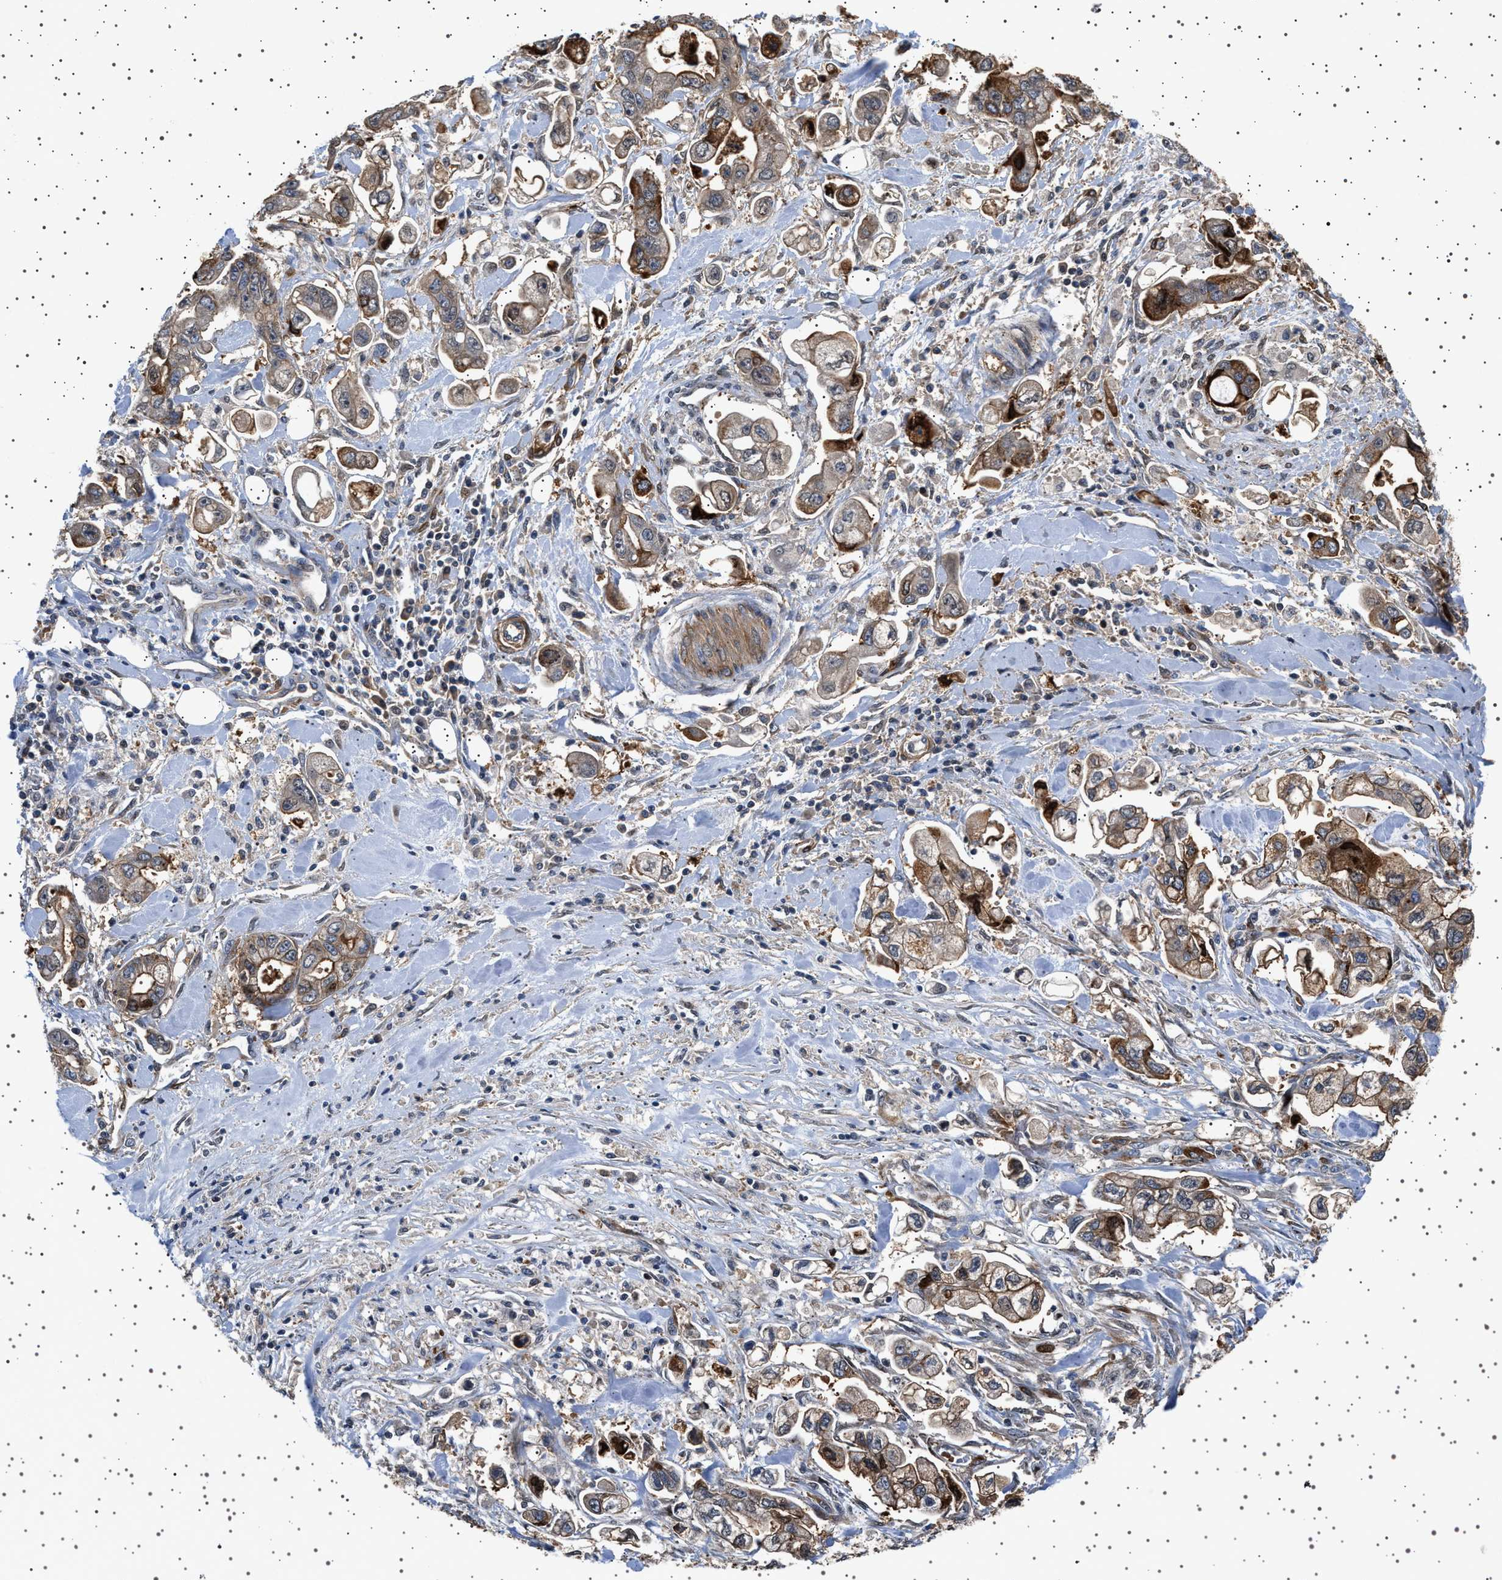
{"staining": {"intensity": "moderate", "quantity": ">75%", "location": "cytoplasmic/membranous"}, "tissue": "stomach cancer", "cell_type": "Tumor cells", "image_type": "cancer", "snomed": [{"axis": "morphology", "description": "Normal tissue, NOS"}, {"axis": "morphology", "description": "Adenocarcinoma, NOS"}, {"axis": "topography", "description": "Stomach"}], "caption": "Stomach adenocarcinoma stained with IHC demonstrates moderate cytoplasmic/membranous positivity in approximately >75% of tumor cells.", "gene": "GUCY1B1", "patient": {"sex": "male", "age": 62}}